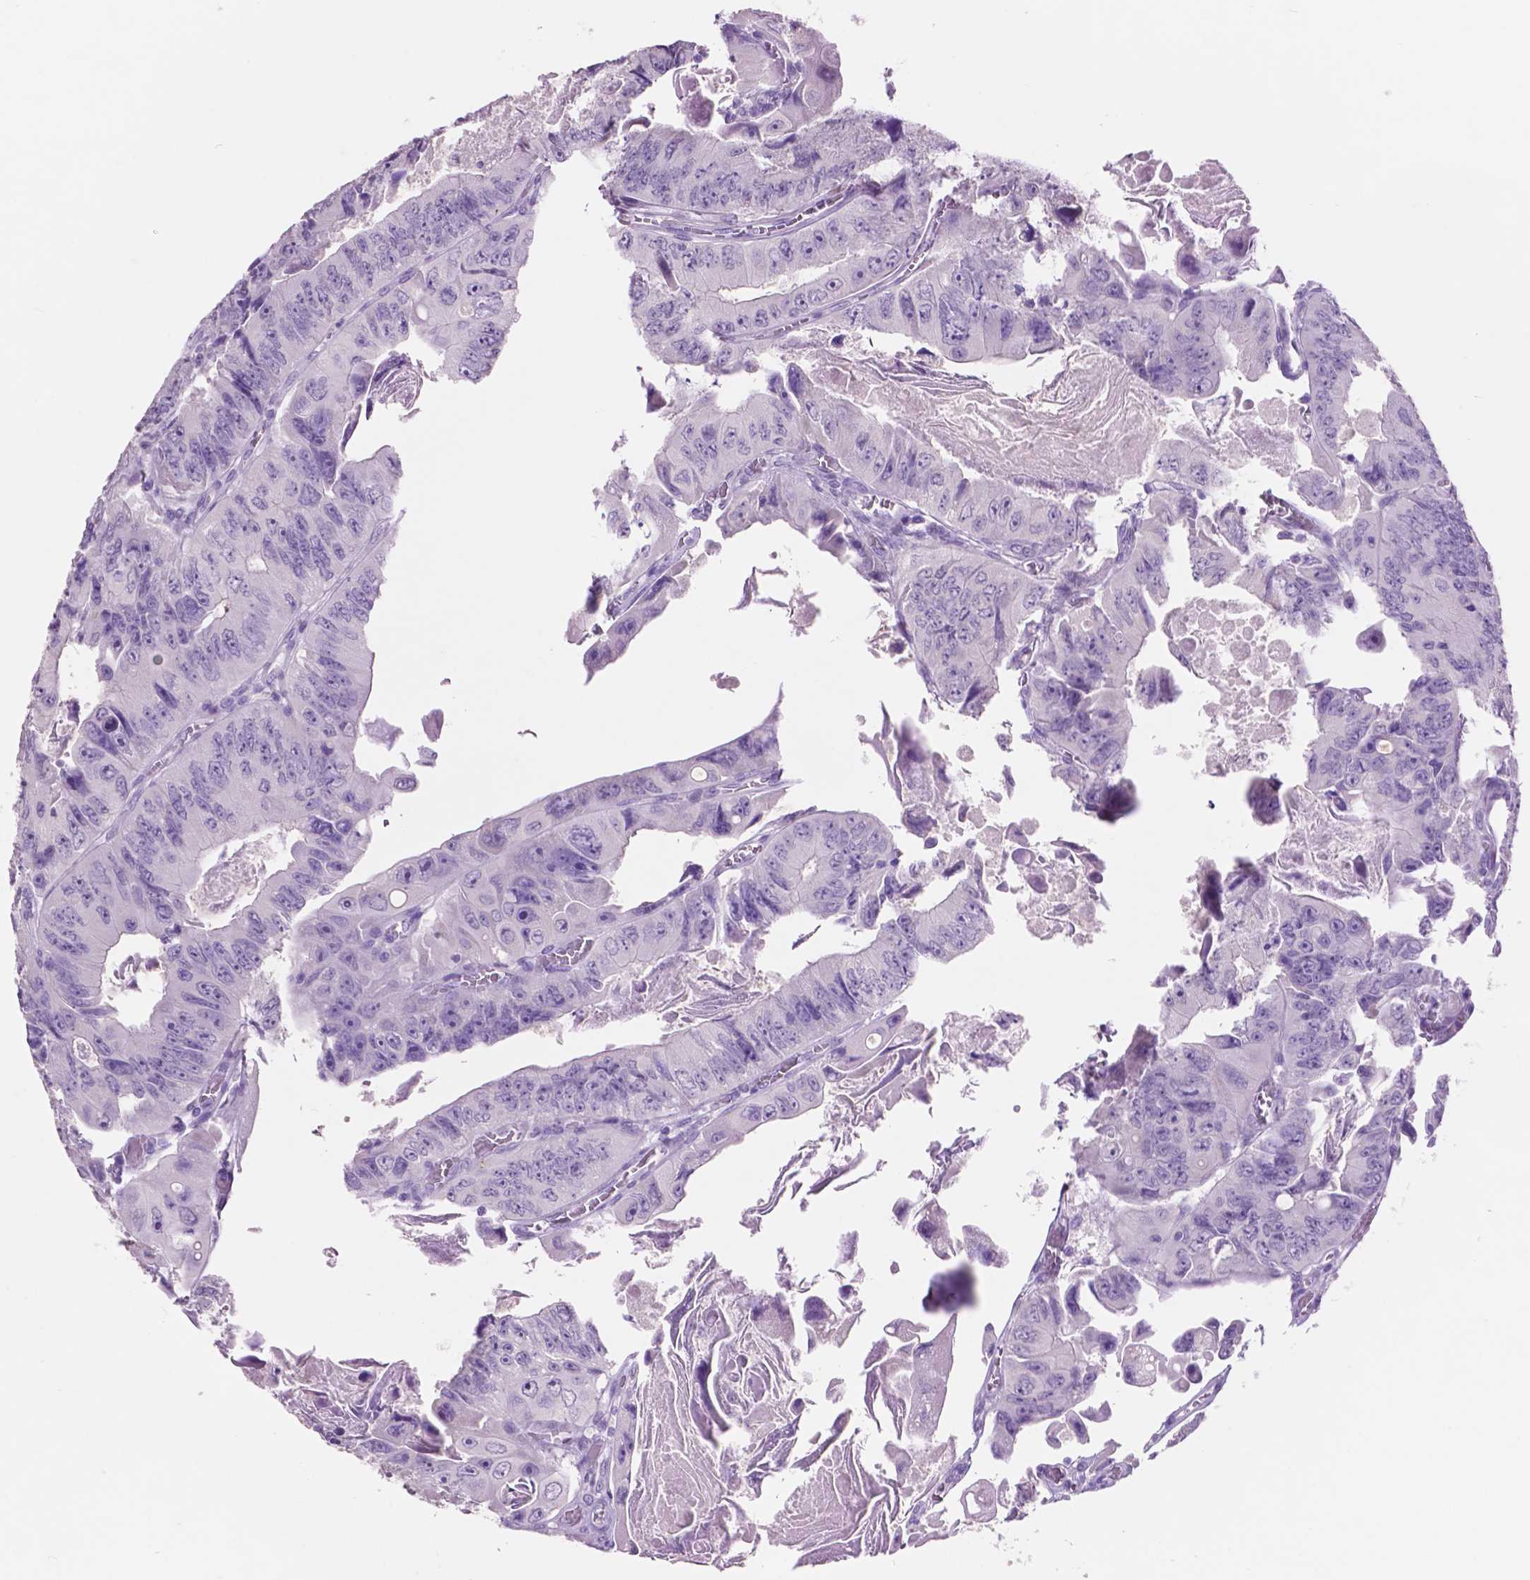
{"staining": {"intensity": "negative", "quantity": "none", "location": "none"}, "tissue": "colorectal cancer", "cell_type": "Tumor cells", "image_type": "cancer", "snomed": [{"axis": "morphology", "description": "Adenocarcinoma, NOS"}, {"axis": "topography", "description": "Colon"}], "caption": "A photomicrograph of colorectal cancer stained for a protein shows no brown staining in tumor cells.", "gene": "IDO1", "patient": {"sex": "female", "age": 84}}